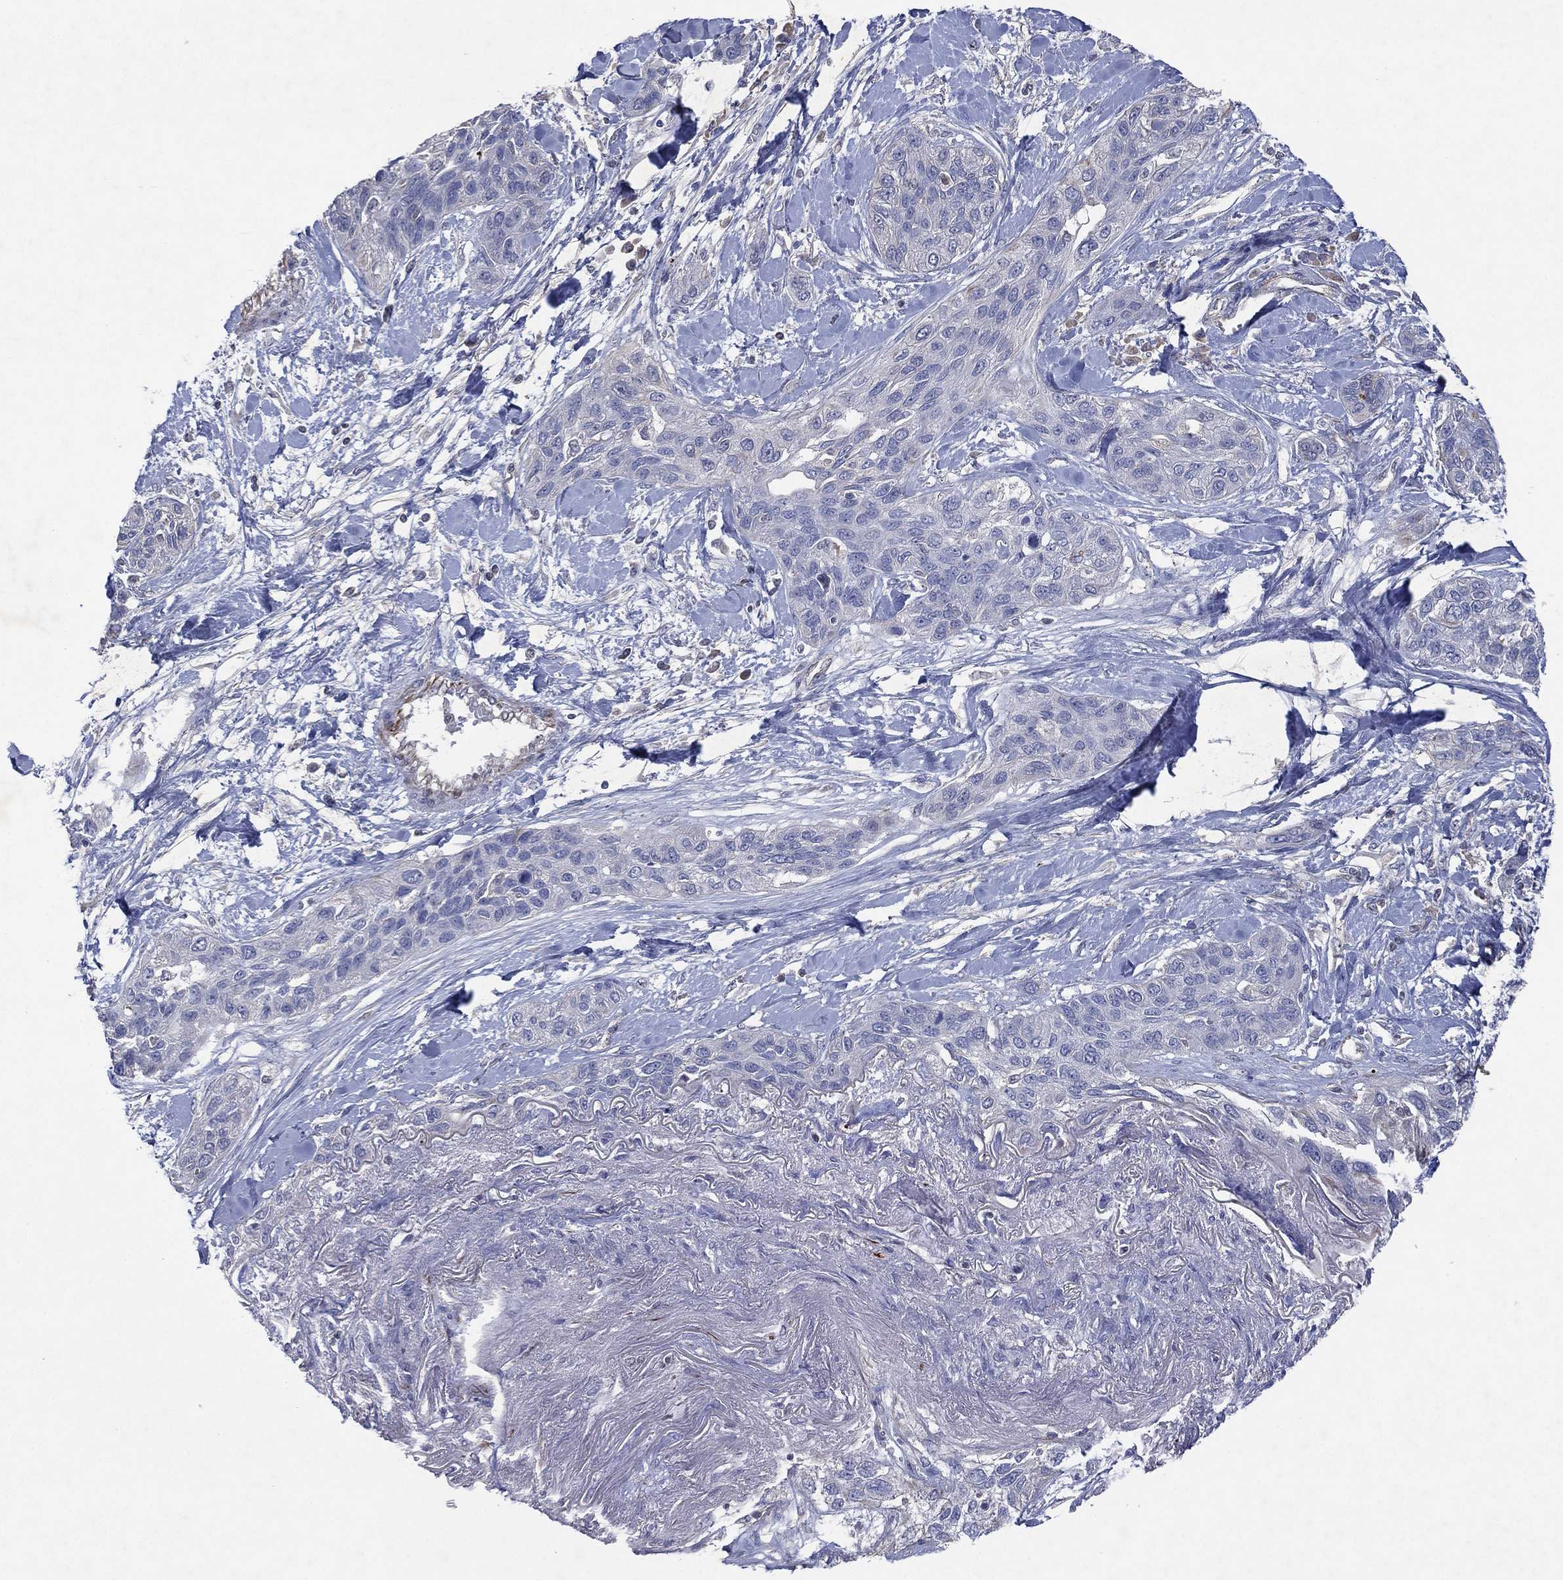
{"staining": {"intensity": "negative", "quantity": "none", "location": "none"}, "tissue": "lung cancer", "cell_type": "Tumor cells", "image_type": "cancer", "snomed": [{"axis": "morphology", "description": "Squamous cell carcinoma, NOS"}, {"axis": "topography", "description": "Lung"}], "caption": "The photomicrograph exhibits no staining of tumor cells in lung cancer (squamous cell carcinoma).", "gene": "FLI1", "patient": {"sex": "female", "age": 70}}